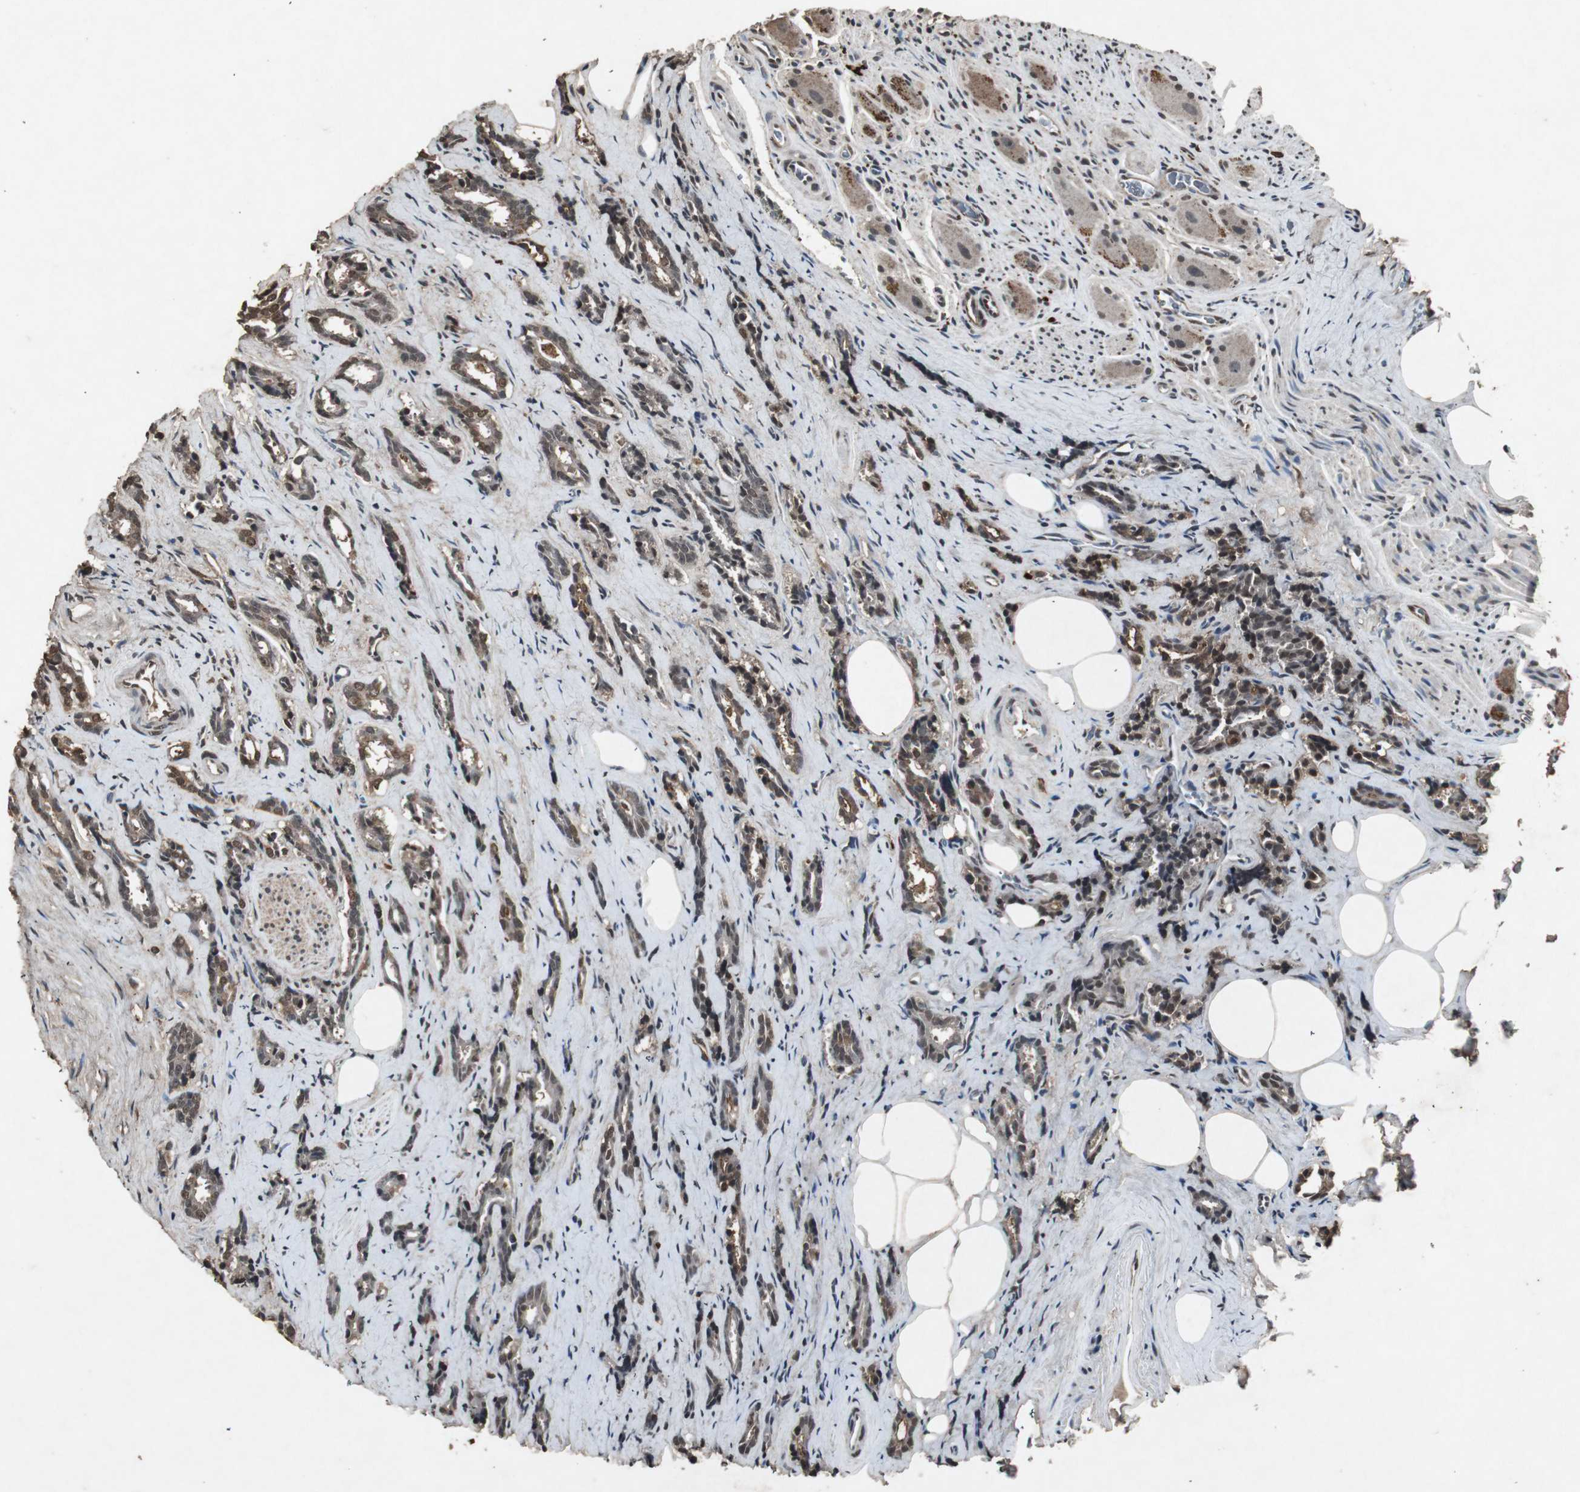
{"staining": {"intensity": "moderate", "quantity": ">75%", "location": "cytoplasmic/membranous,nuclear"}, "tissue": "prostate cancer", "cell_type": "Tumor cells", "image_type": "cancer", "snomed": [{"axis": "morphology", "description": "Adenocarcinoma, High grade"}, {"axis": "topography", "description": "Prostate"}], "caption": "Protein staining reveals moderate cytoplasmic/membranous and nuclear expression in approximately >75% of tumor cells in prostate cancer.", "gene": "EMX1", "patient": {"sex": "male", "age": 67}}